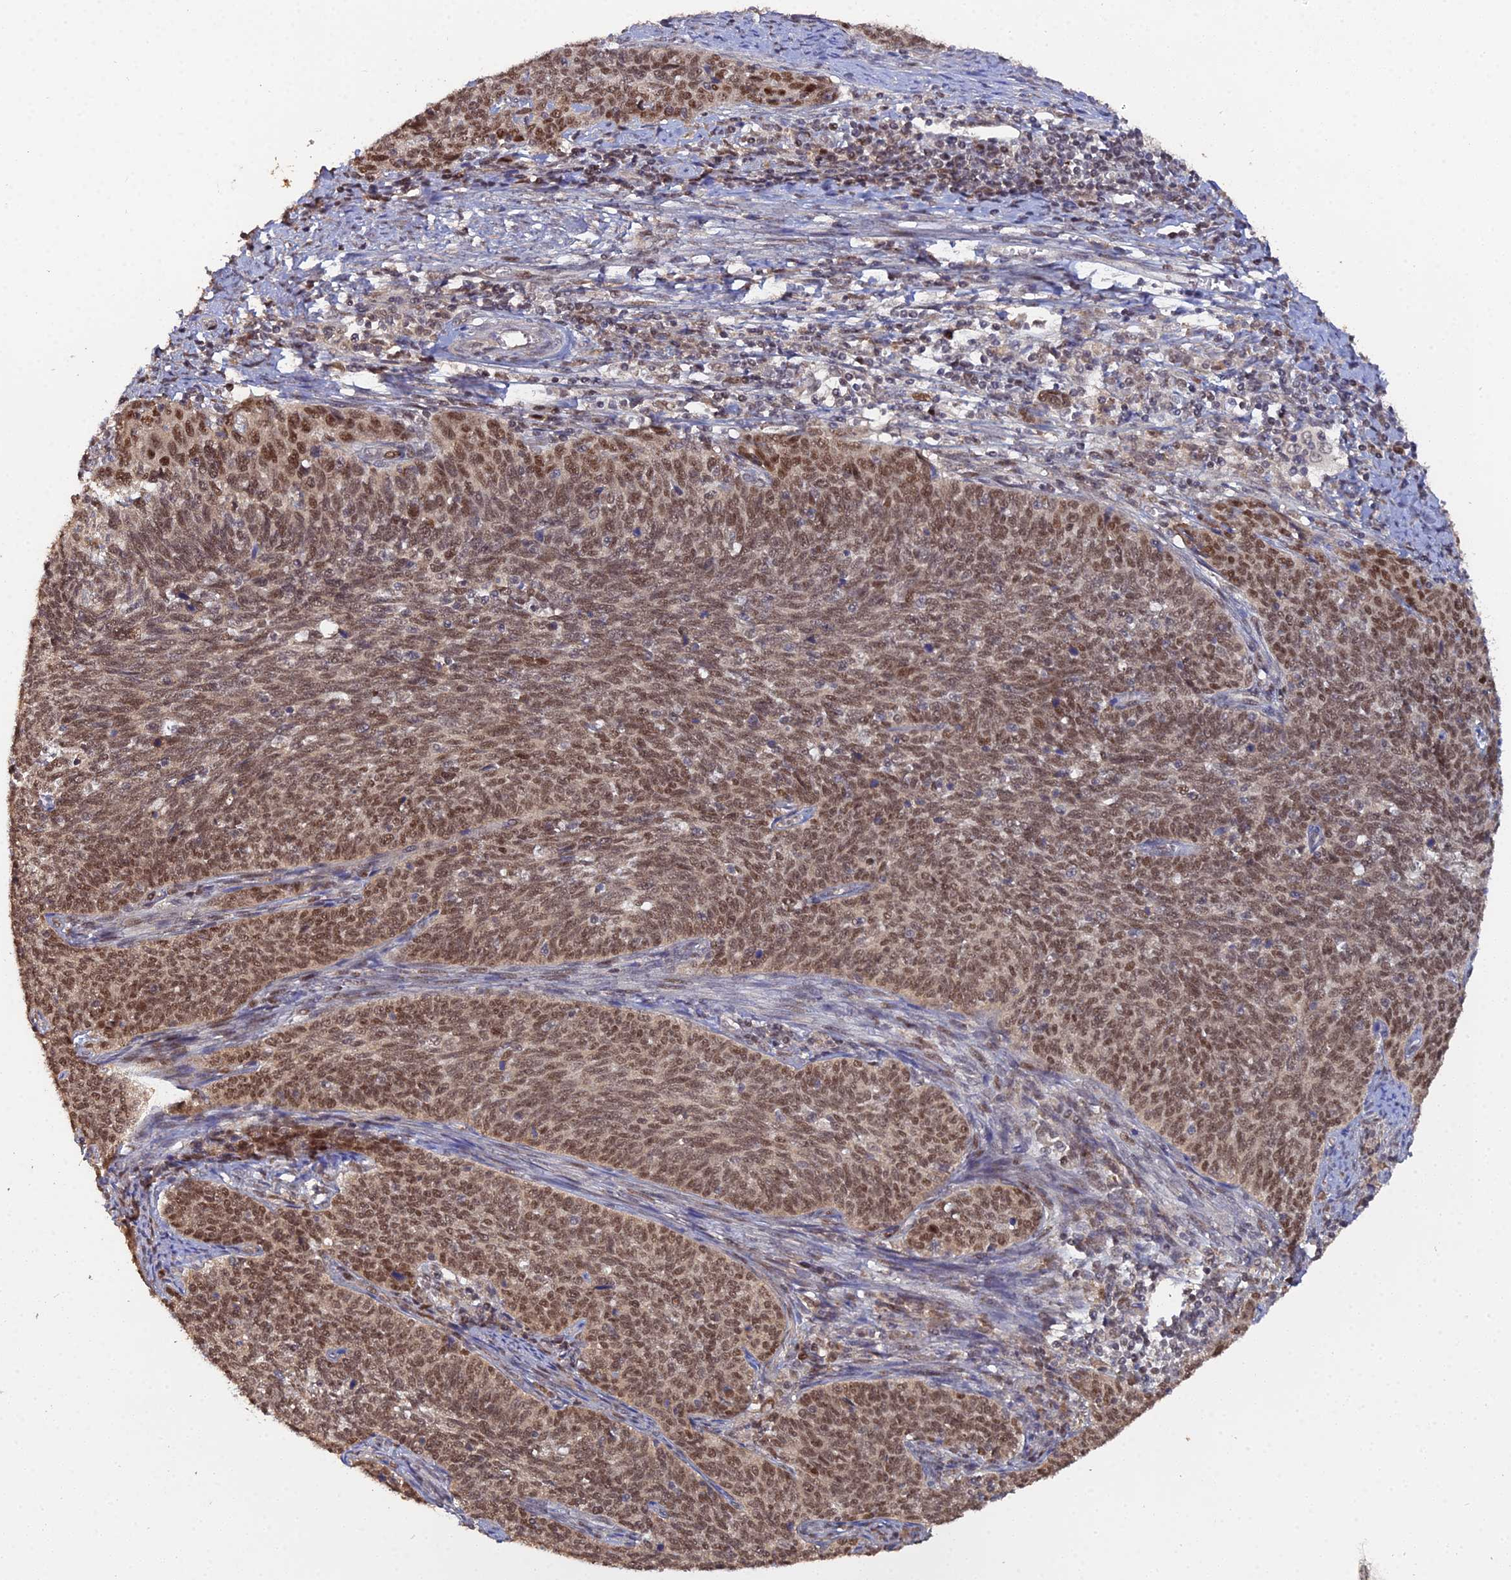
{"staining": {"intensity": "moderate", "quantity": ">75%", "location": "nuclear"}, "tissue": "cervical cancer", "cell_type": "Tumor cells", "image_type": "cancer", "snomed": [{"axis": "morphology", "description": "Squamous cell carcinoma, NOS"}, {"axis": "topography", "description": "Cervix"}], "caption": "Human squamous cell carcinoma (cervical) stained with a brown dye reveals moderate nuclear positive positivity in about >75% of tumor cells.", "gene": "ERCC5", "patient": {"sex": "female", "age": 39}}